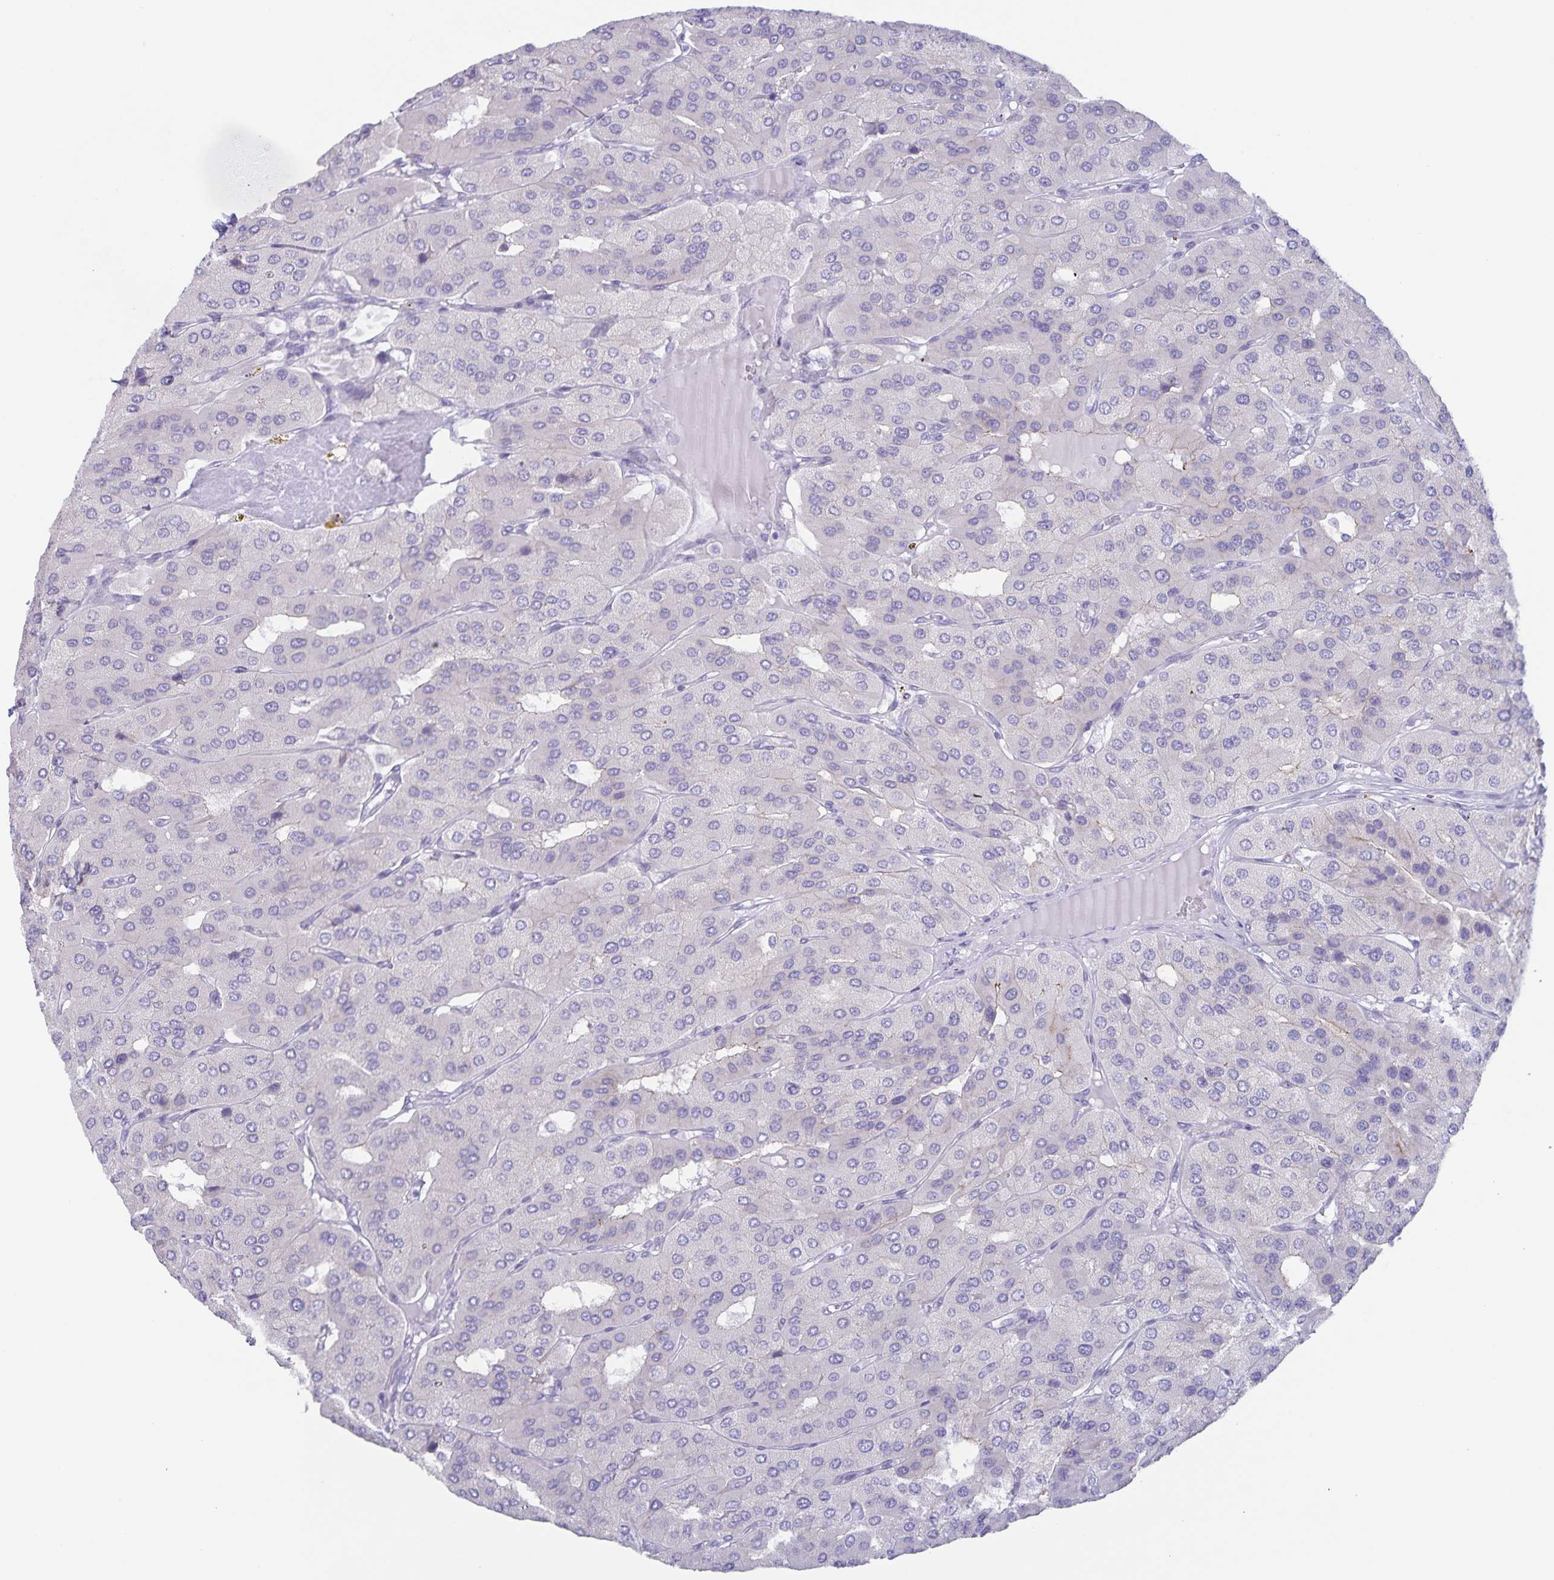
{"staining": {"intensity": "negative", "quantity": "none", "location": "none"}, "tissue": "parathyroid gland", "cell_type": "Glandular cells", "image_type": "normal", "snomed": [{"axis": "morphology", "description": "Normal tissue, NOS"}, {"axis": "morphology", "description": "Adenoma, NOS"}, {"axis": "topography", "description": "Parathyroid gland"}], "caption": "A high-resolution micrograph shows IHC staining of benign parathyroid gland, which displays no significant positivity in glandular cells. (IHC, brightfield microscopy, high magnification).", "gene": "AQP4", "patient": {"sex": "female", "age": 86}}